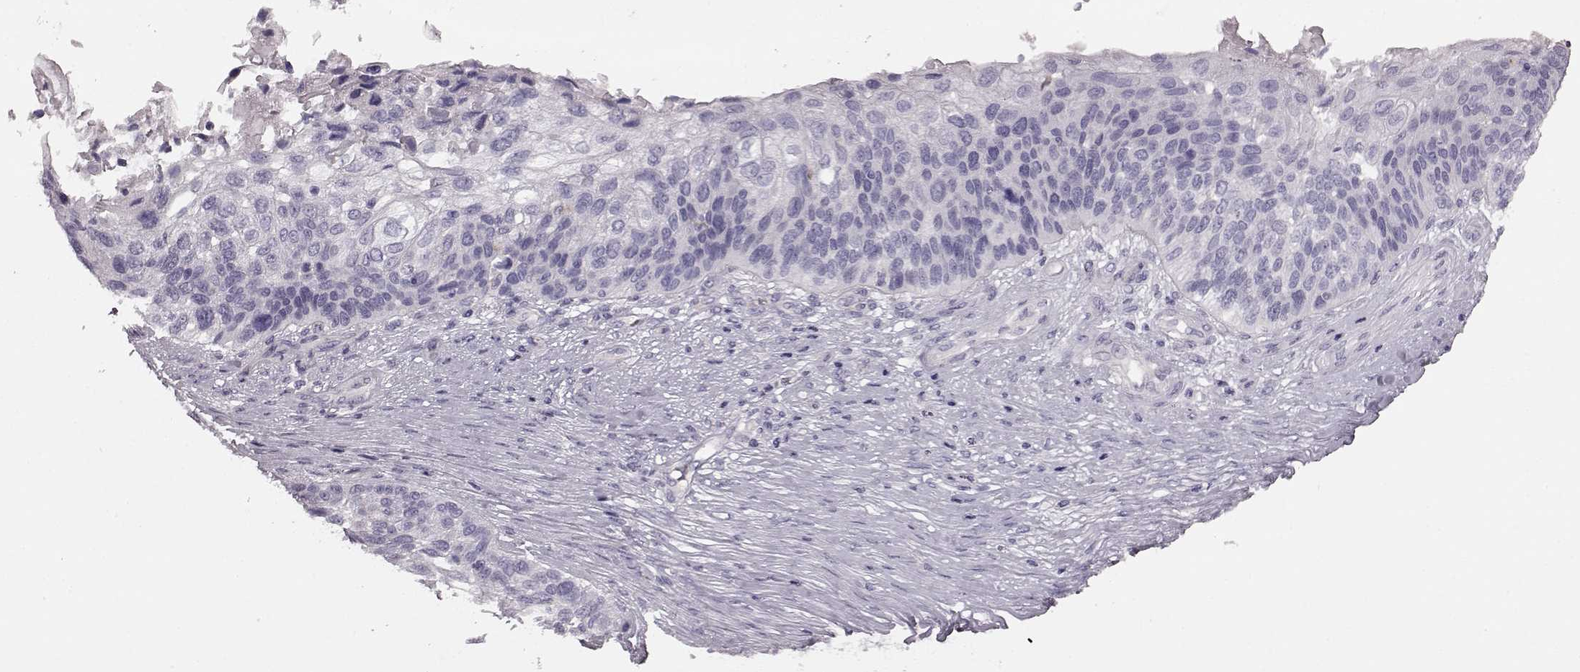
{"staining": {"intensity": "negative", "quantity": "none", "location": "none"}, "tissue": "lung cancer", "cell_type": "Tumor cells", "image_type": "cancer", "snomed": [{"axis": "morphology", "description": "Squamous cell carcinoma, NOS"}, {"axis": "topography", "description": "Lung"}], "caption": "Lung cancer (squamous cell carcinoma) was stained to show a protein in brown. There is no significant positivity in tumor cells.", "gene": "SNTG1", "patient": {"sex": "male", "age": 69}}